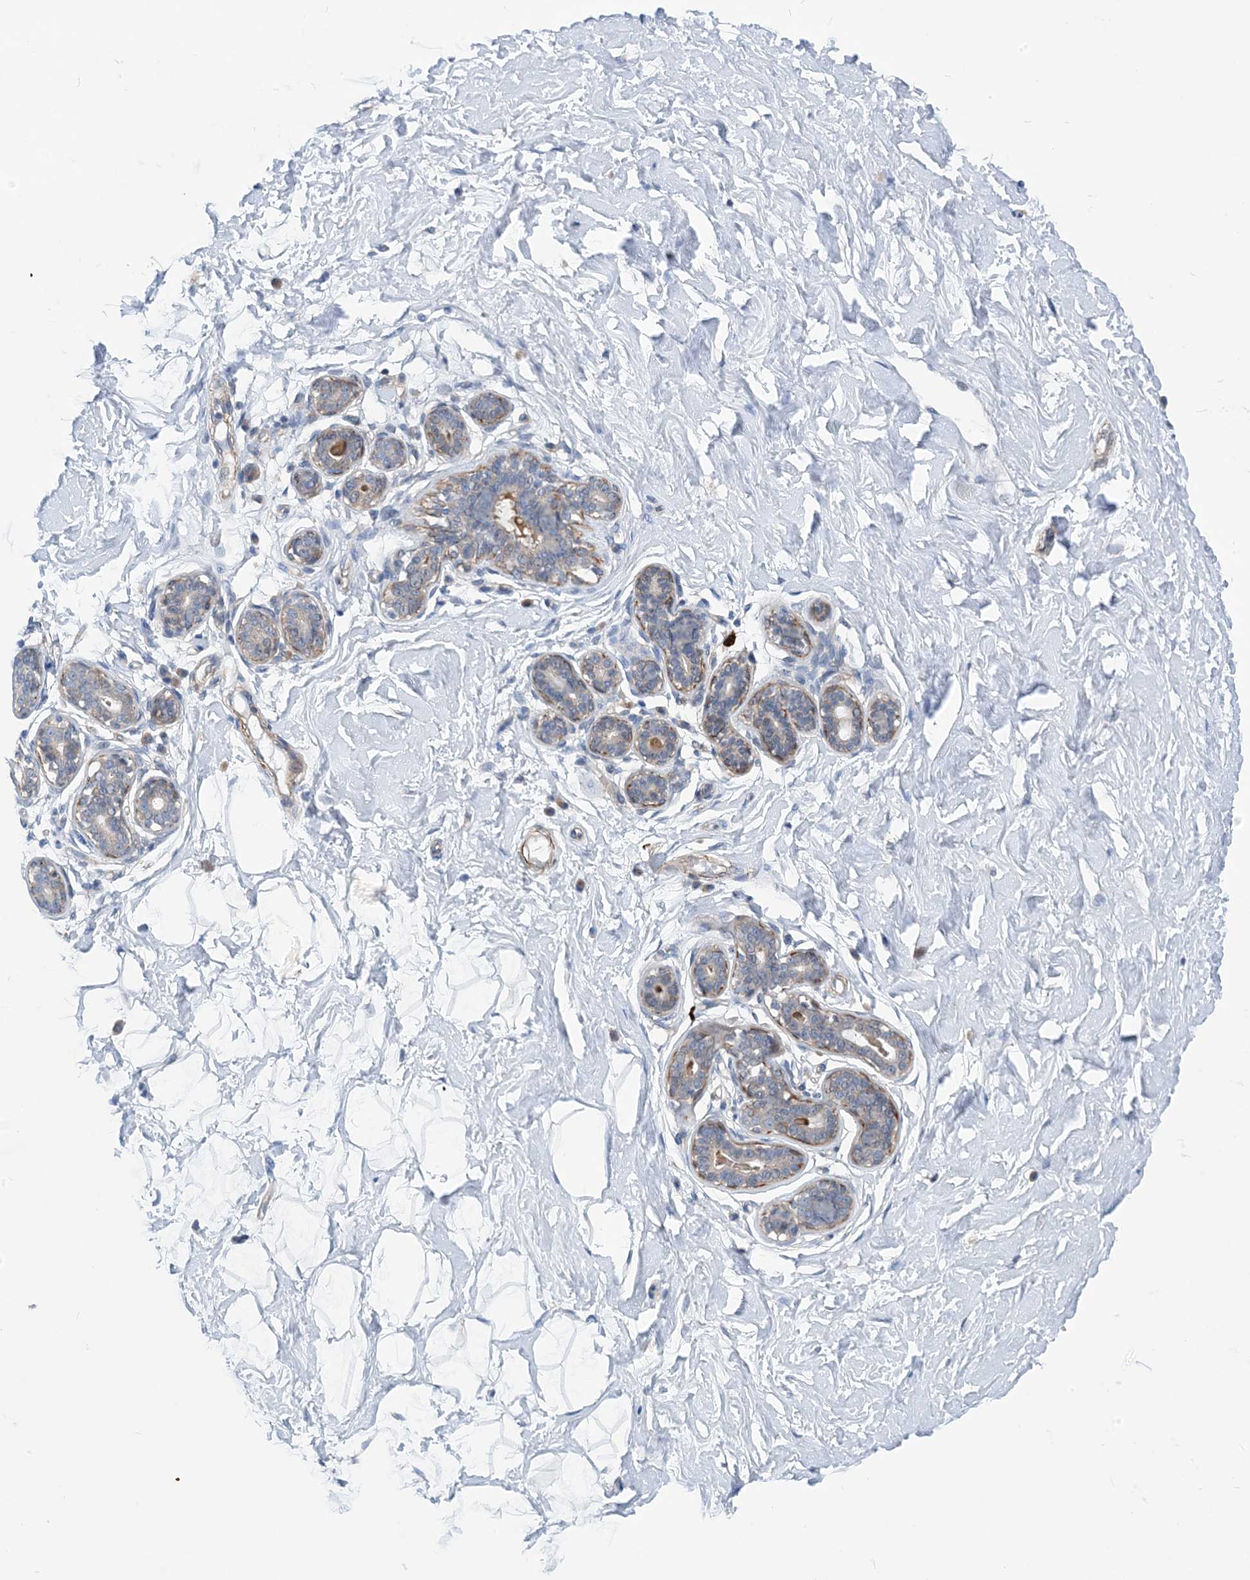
{"staining": {"intensity": "negative", "quantity": "none", "location": "none"}, "tissue": "breast", "cell_type": "Adipocytes", "image_type": "normal", "snomed": [{"axis": "morphology", "description": "Normal tissue, NOS"}, {"axis": "morphology", "description": "Adenoma, NOS"}, {"axis": "topography", "description": "Breast"}], "caption": "High power microscopy image of an immunohistochemistry (IHC) micrograph of benign breast, revealing no significant staining in adipocytes.", "gene": "PLEKHA3", "patient": {"sex": "female", "age": 23}}